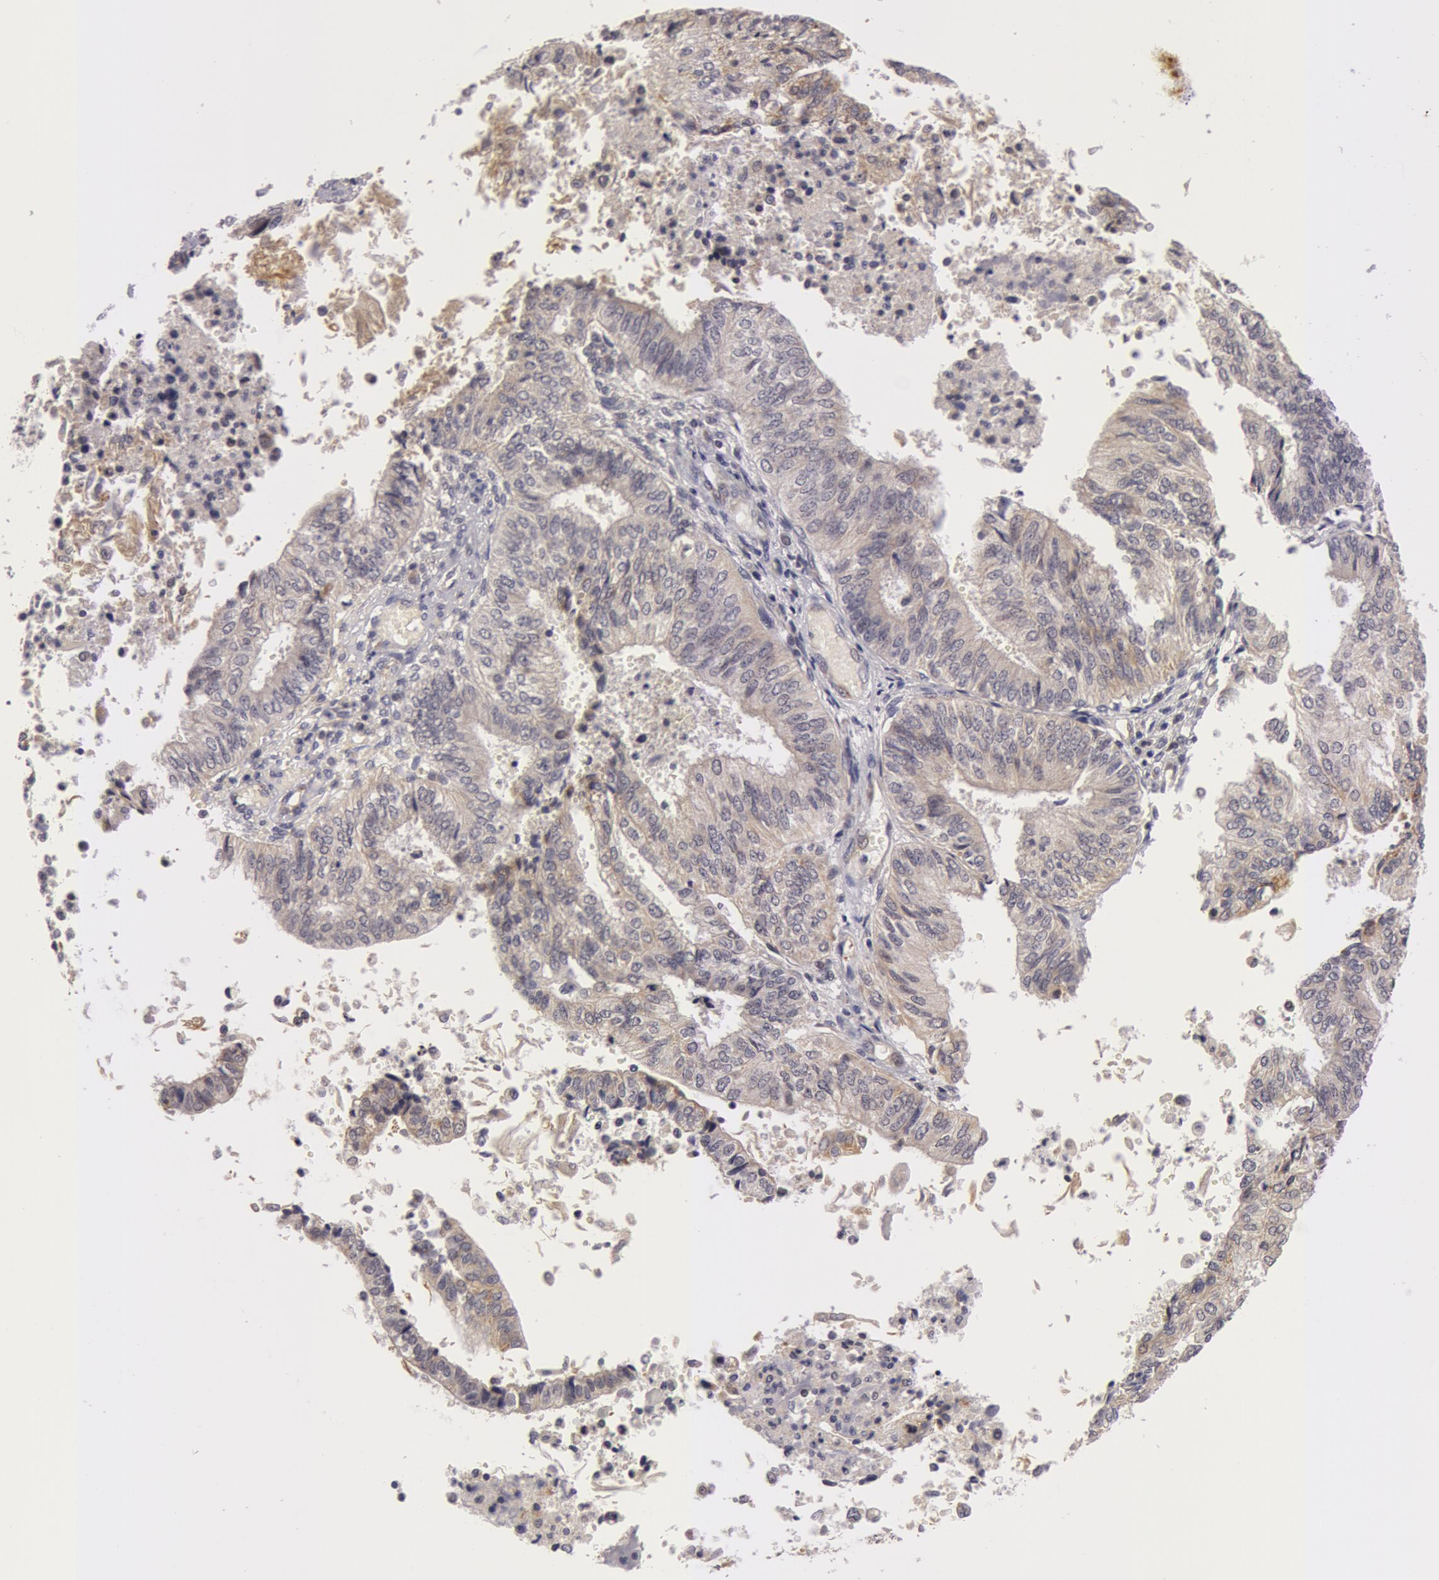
{"staining": {"intensity": "moderate", "quantity": "<25%", "location": "cytoplasmic/membranous"}, "tissue": "endometrial cancer", "cell_type": "Tumor cells", "image_type": "cancer", "snomed": [{"axis": "morphology", "description": "Adenocarcinoma, NOS"}, {"axis": "topography", "description": "Endometrium"}], "caption": "Immunohistochemistry (IHC) micrograph of endometrial adenocarcinoma stained for a protein (brown), which demonstrates low levels of moderate cytoplasmic/membranous staining in approximately <25% of tumor cells.", "gene": "SYTL4", "patient": {"sex": "female", "age": 55}}